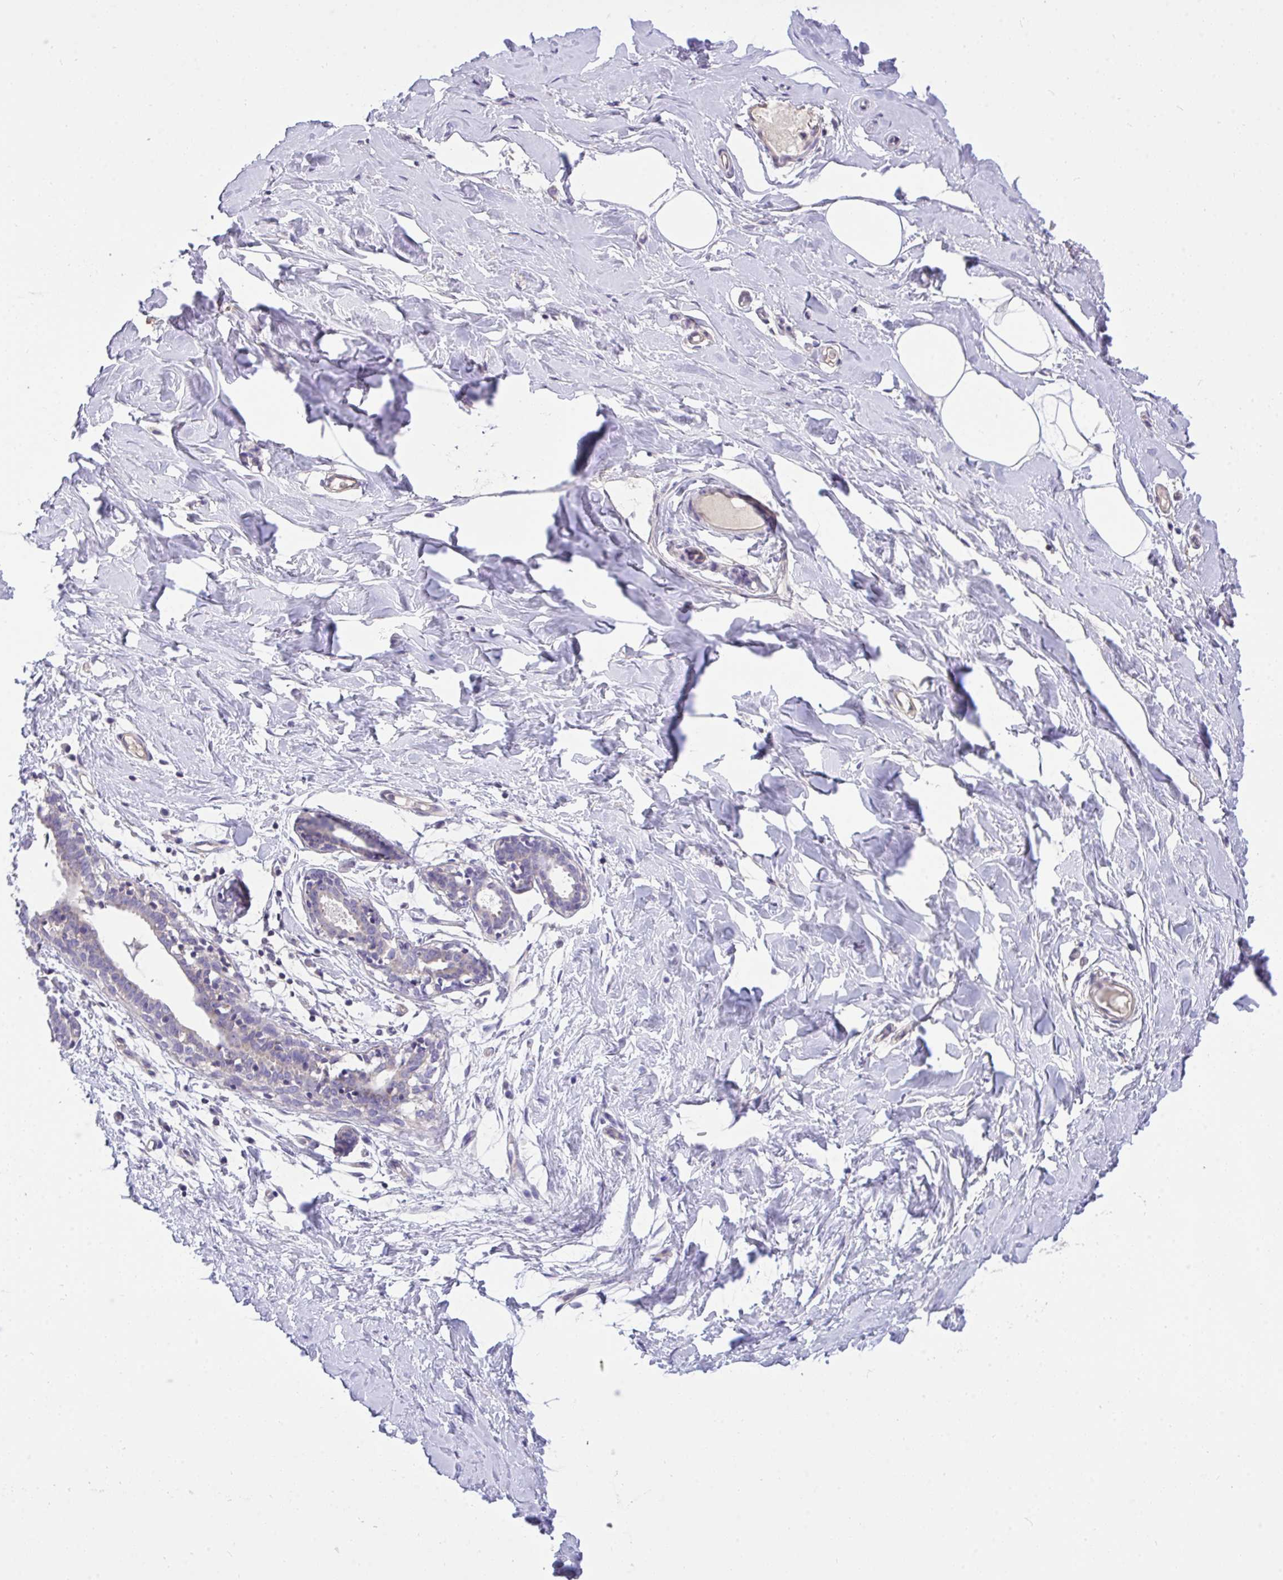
{"staining": {"intensity": "negative", "quantity": "none", "location": "none"}, "tissue": "breast", "cell_type": "Adipocytes", "image_type": "normal", "snomed": [{"axis": "morphology", "description": "Normal tissue, NOS"}, {"axis": "topography", "description": "Breast"}], "caption": "An image of breast stained for a protein exhibits no brown staining in adipocytes. (Brightfield microscopy of DAB (3,3'-diaminobenzidine) immunohistochemistry at high magnification).", "gene": "TLN2", "patient": {"sex": "female", "age": 27}}